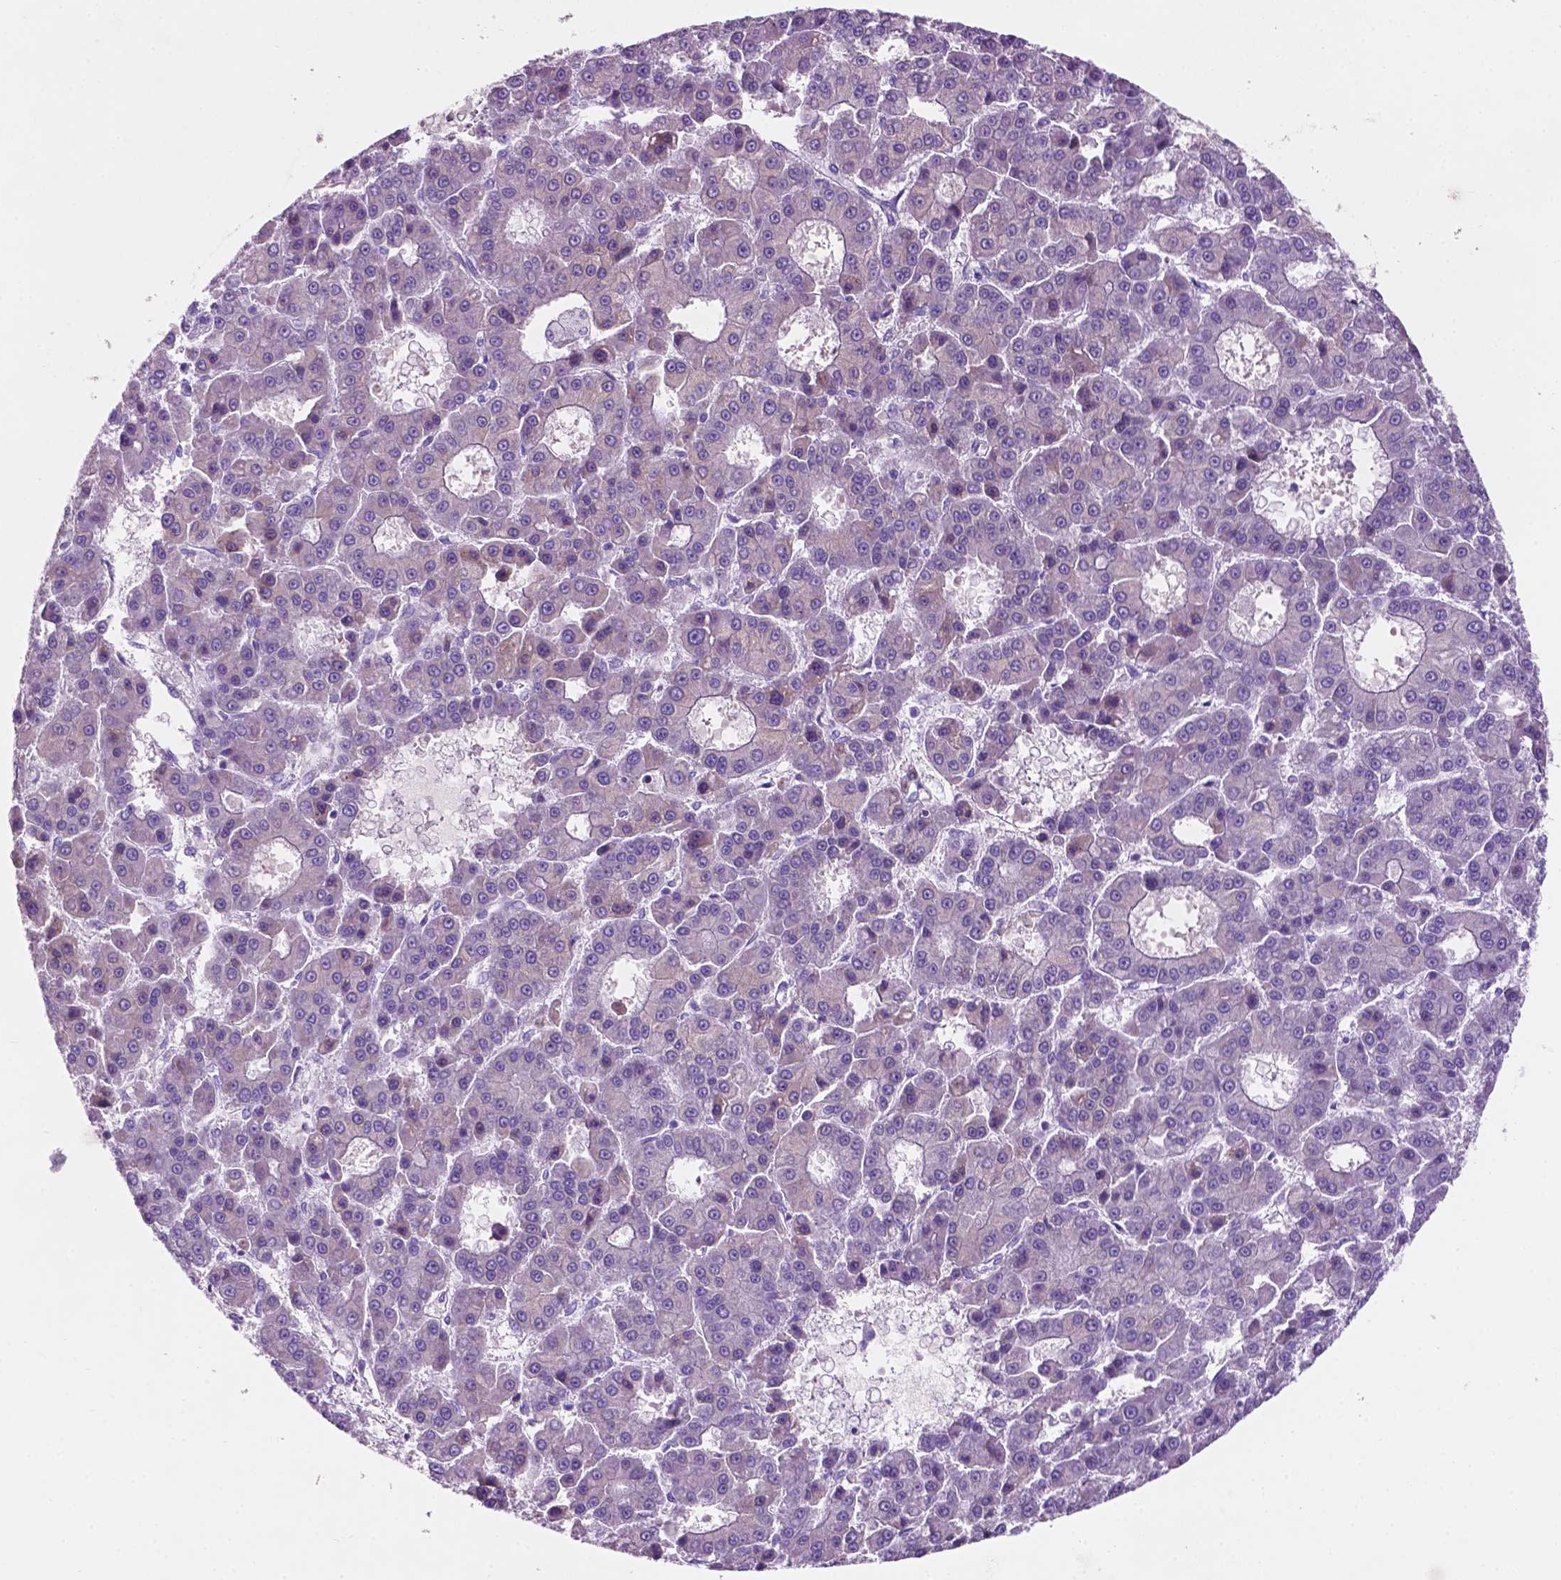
{"staining": {"intensity": "negative", "quantity": "none", "location": "none"}, "tissue": "liver cancer", "cell_type": "Tumor cells", "image_type": "cancer", "snomed": [{"axis": "morphology", "description": "Carcinoma, Hepatocellular, NOS"}, {"axis": "topography", "description": "Liver"}], "caption": "The micrograph reveals no significant positivity in tumor cells of hepatocellular carcinoma (liver).", "gene": "POU4F1", "patient": {"sex": "male", "age": 70}}